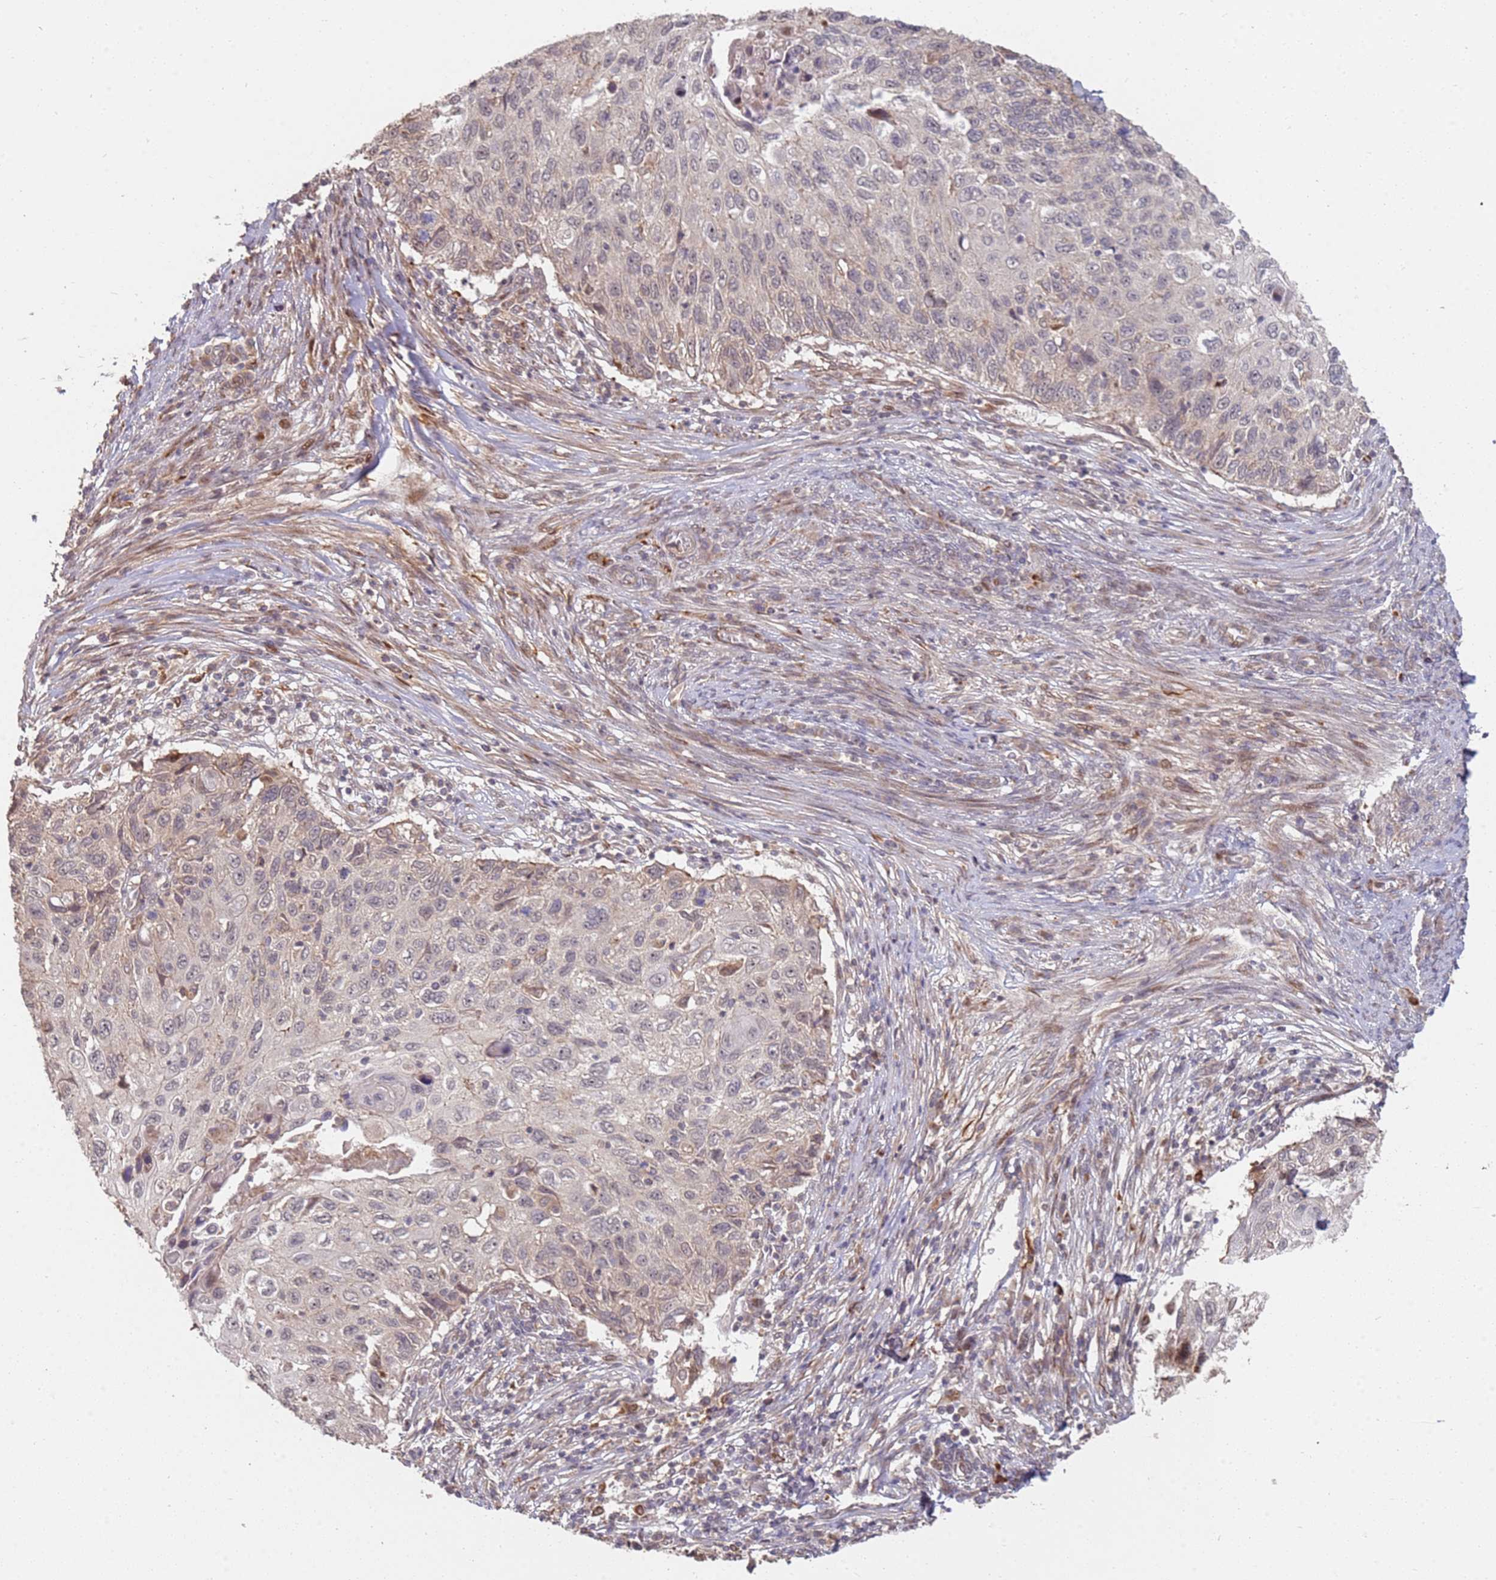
{"staining": {"intensity": "negative", "quantity": "none", "location": "none"}, "tissue": "cervical cancer", "cell_type": "Tumor cells", "image_type": "cancer", "snomed": [{"axis": "morphology", "description": "Squamous cell carcinoma, NOS"}, {"axis": "topography", "description": "Cervix"}], "caption": "Immunohistochemistry image of human cervical cancer (squamous cell carcinoma) stained for a protein (brown), which shows no positivity in tumor cells.", "gene": "MPEG1", "patient": {"sex": "female", "age": 70}}